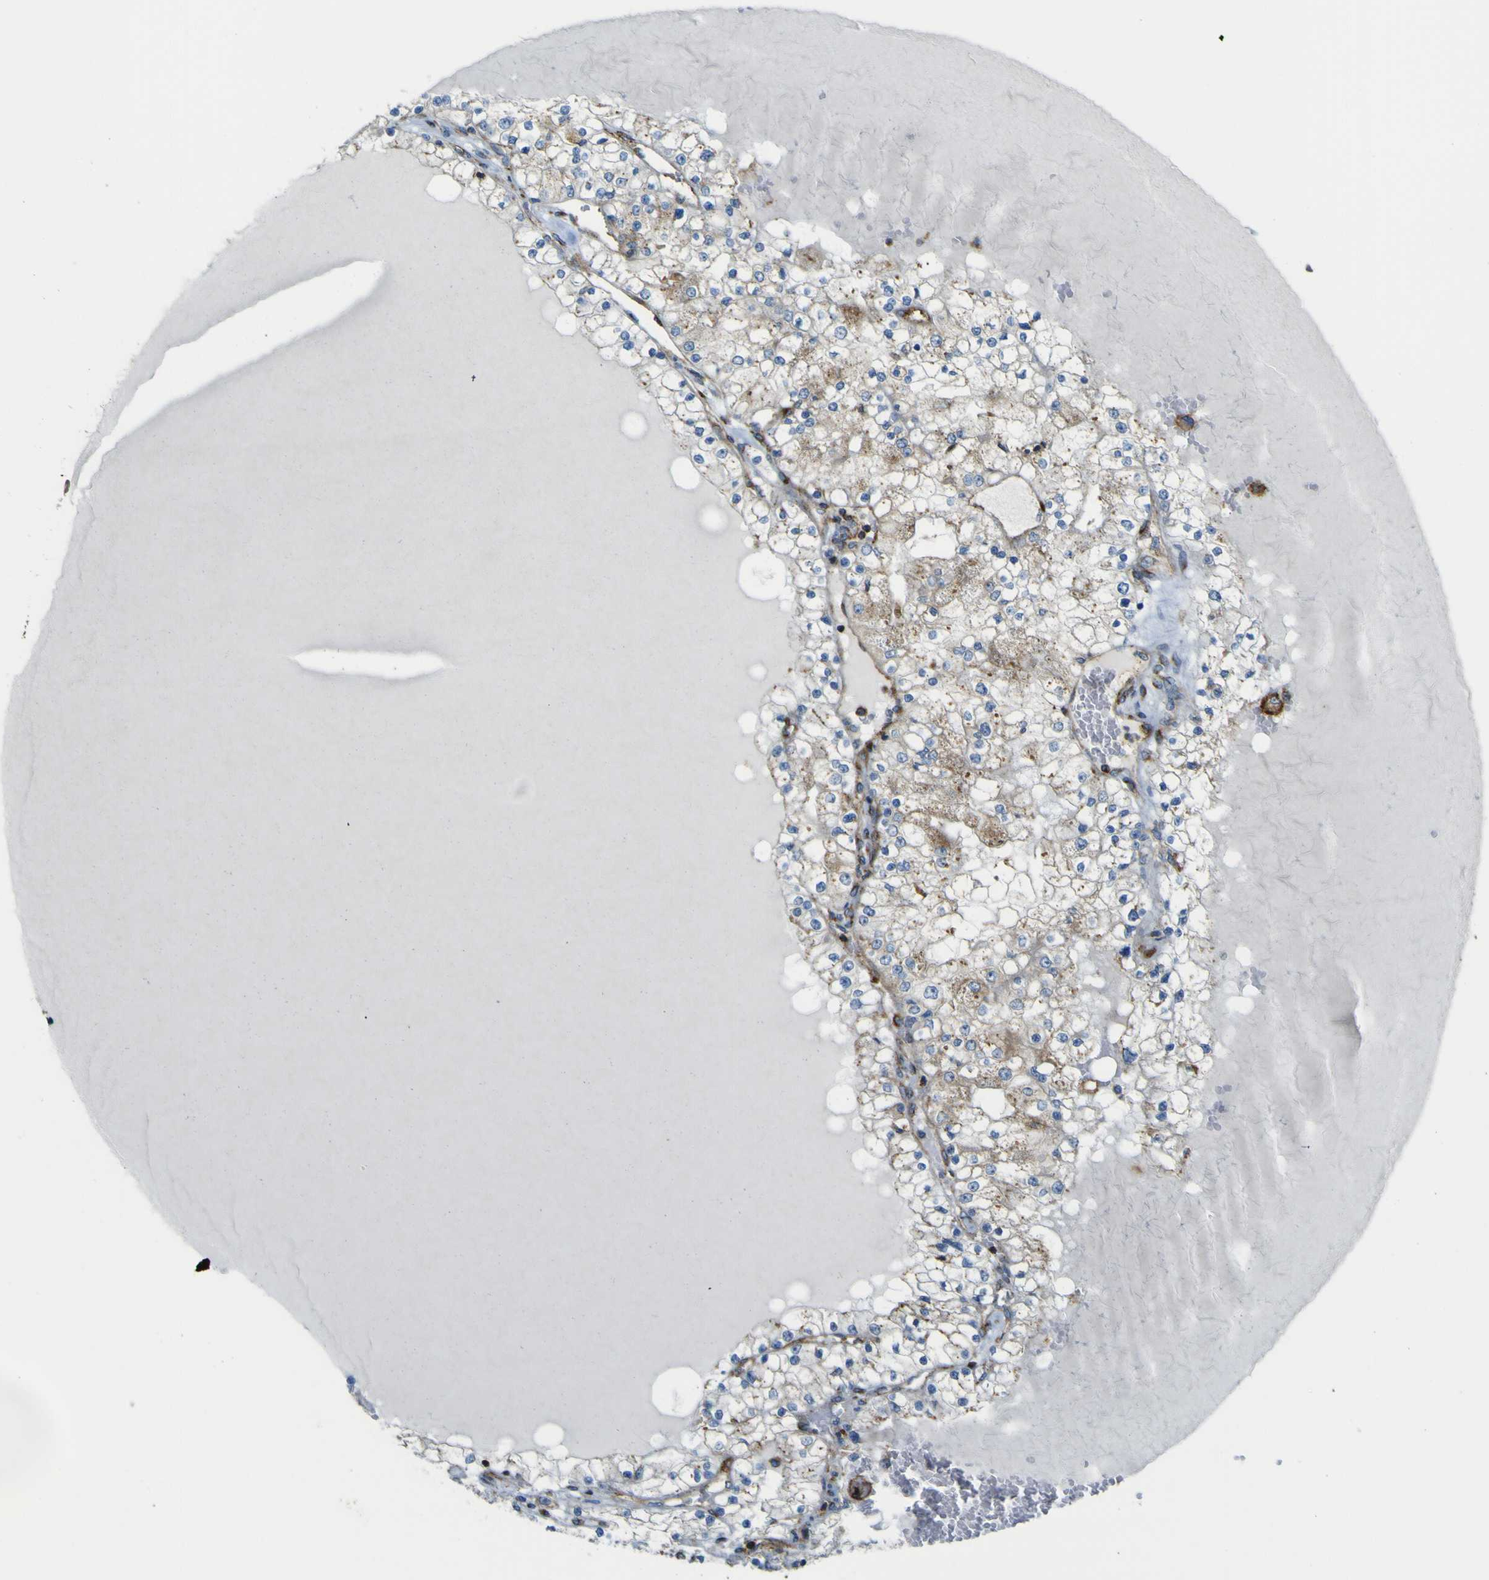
{"staining": {"intensity": "weak", "quantity": ">75%", "location": "cytoplasmic/membranous"}, "tissue": "renal cancer", "cell_type": "Tumor cells", "image_type": "cancer", "snomed": [{"axis": "morphology", "description": "Adenocarcinoma, NOS"}, {"axis": "topography", "description": "Kidney"}], "caption": "Immunohistochemistry (DAB (3,3'-diaminobenzidine)) staining of renal adenocarcinoma demonstrates weak cytoplasmic/membranous protein positivity in about >75% of tumor cells. The staining was performed using DAB (3,3'-diaminobenzidine), with brown indicating positive protein expression. Nuclei are stained blue with hematoxylin.", "gene": "IGF2R", "patient": {"sex": "male", "age": 68}}